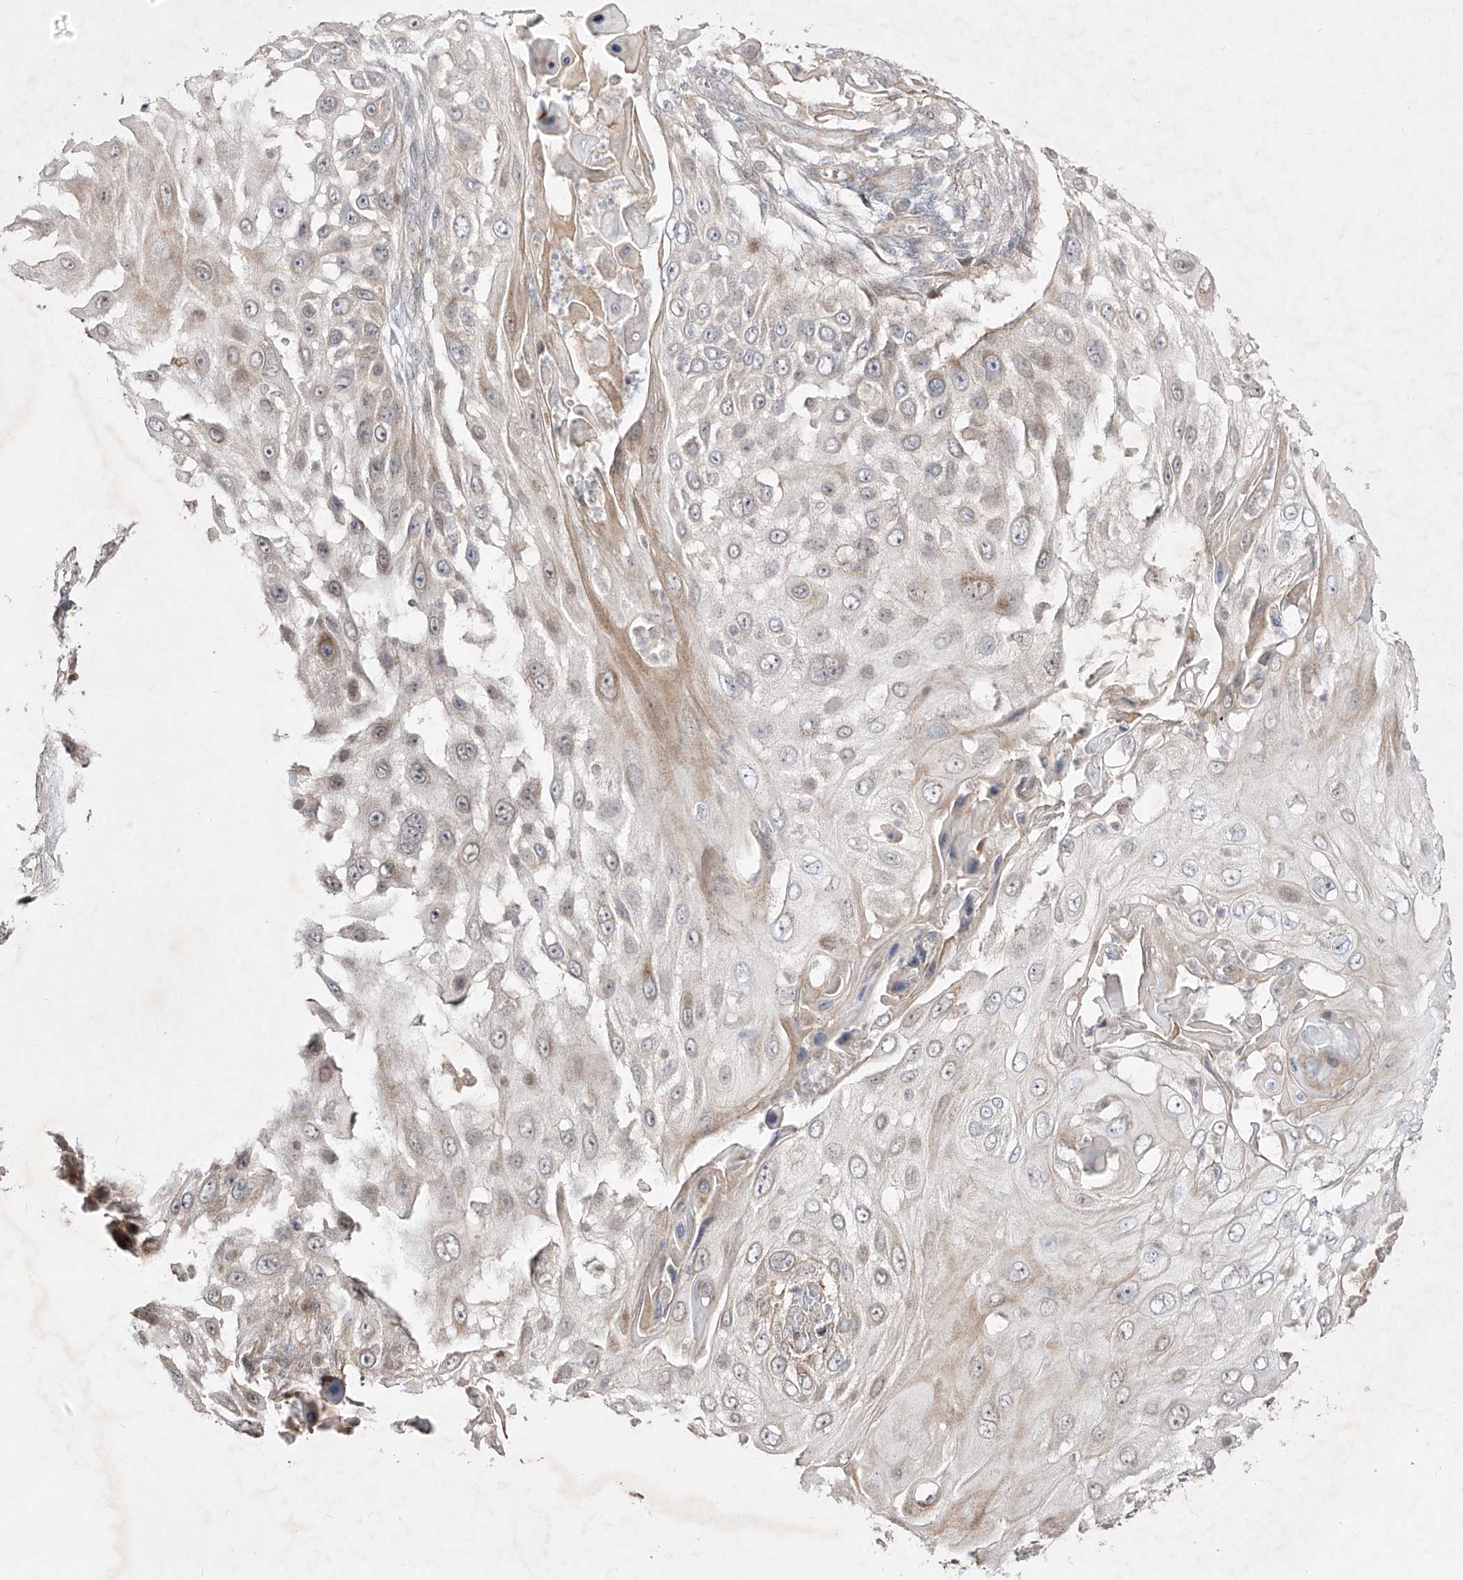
{"staining": {"intensity": "negative", "quantity": "none", "location": "none"}, "tissue": "skin cancer", "cell_type": "Tumor cells", "image_type": "cancer", "snomed": [{"axis": "morphology", "description": "Squamous cell carcinoma, NOS"}, {"axis": "topography", "description": "Skin"}], "caption": "Immunohistochemistry (IHC) photomicrograph of neoplastic tissue: skin squamous cell carcinoma stained with DAB reveals no significant protein staining in tumor cells. (Brightfield microscopy of DAB (3,3'-diaminobenzidine) immunohistochemistry at high magnification).", "gene": "KDM1B", "patient": {"sex": "female", "age": 44}}